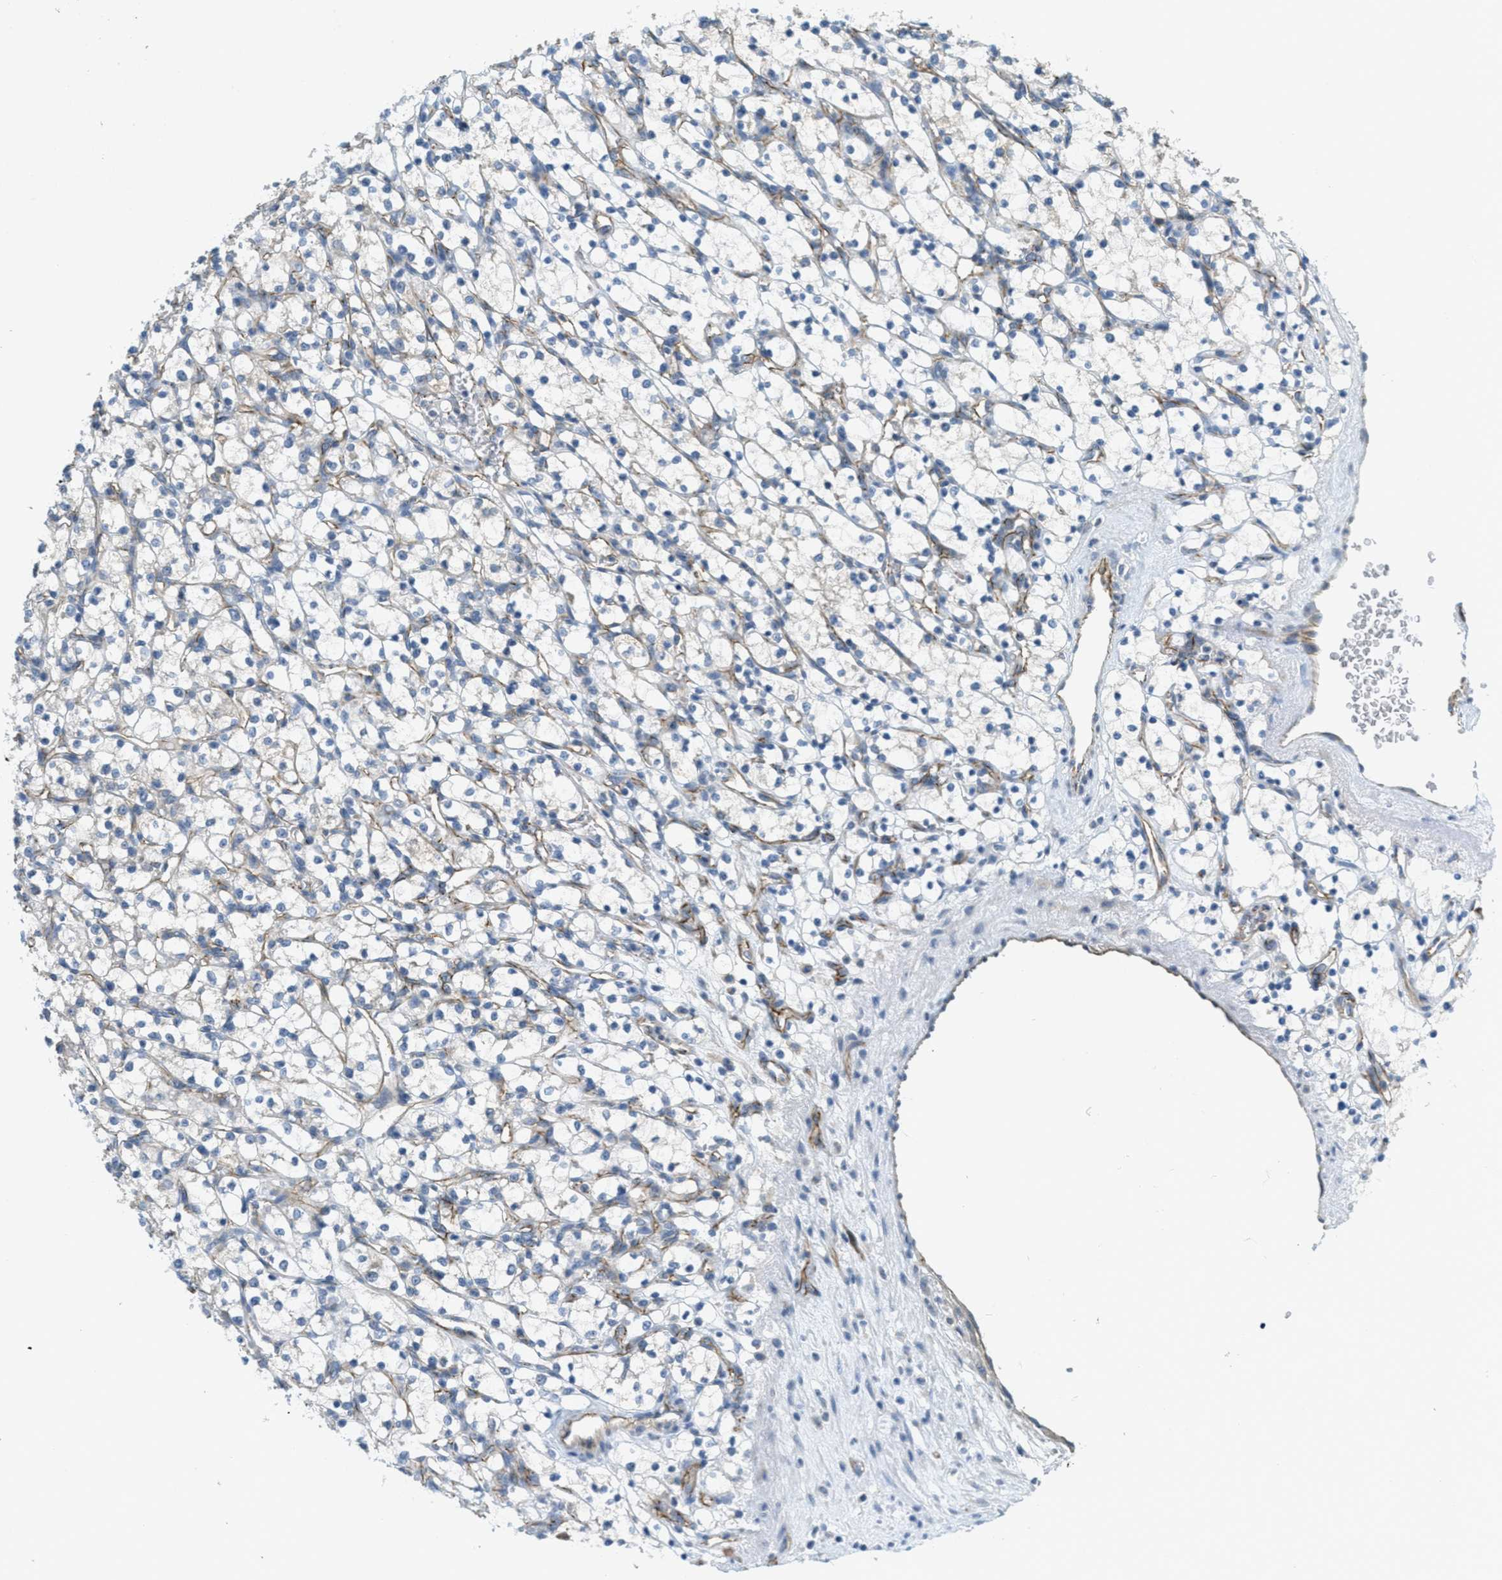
{"staining": {"intensity": "negative", "quantity": "none", "location": "none"}, "tissue": "renal cancer", "cell_type": "Tumor cells", "image_type": "cancer", "snomed": [{"axis": "morphology", "description": "Adenocarcinoma, NOS"}, {"axis": "topography", "description": "Kidney"}], "caption": "Histopathology image shows no significant protein staining in tumor cells of adenocarcinoma (renal).", "gene": "JCAD", "patient": {"sex": "female", "age": 69}}